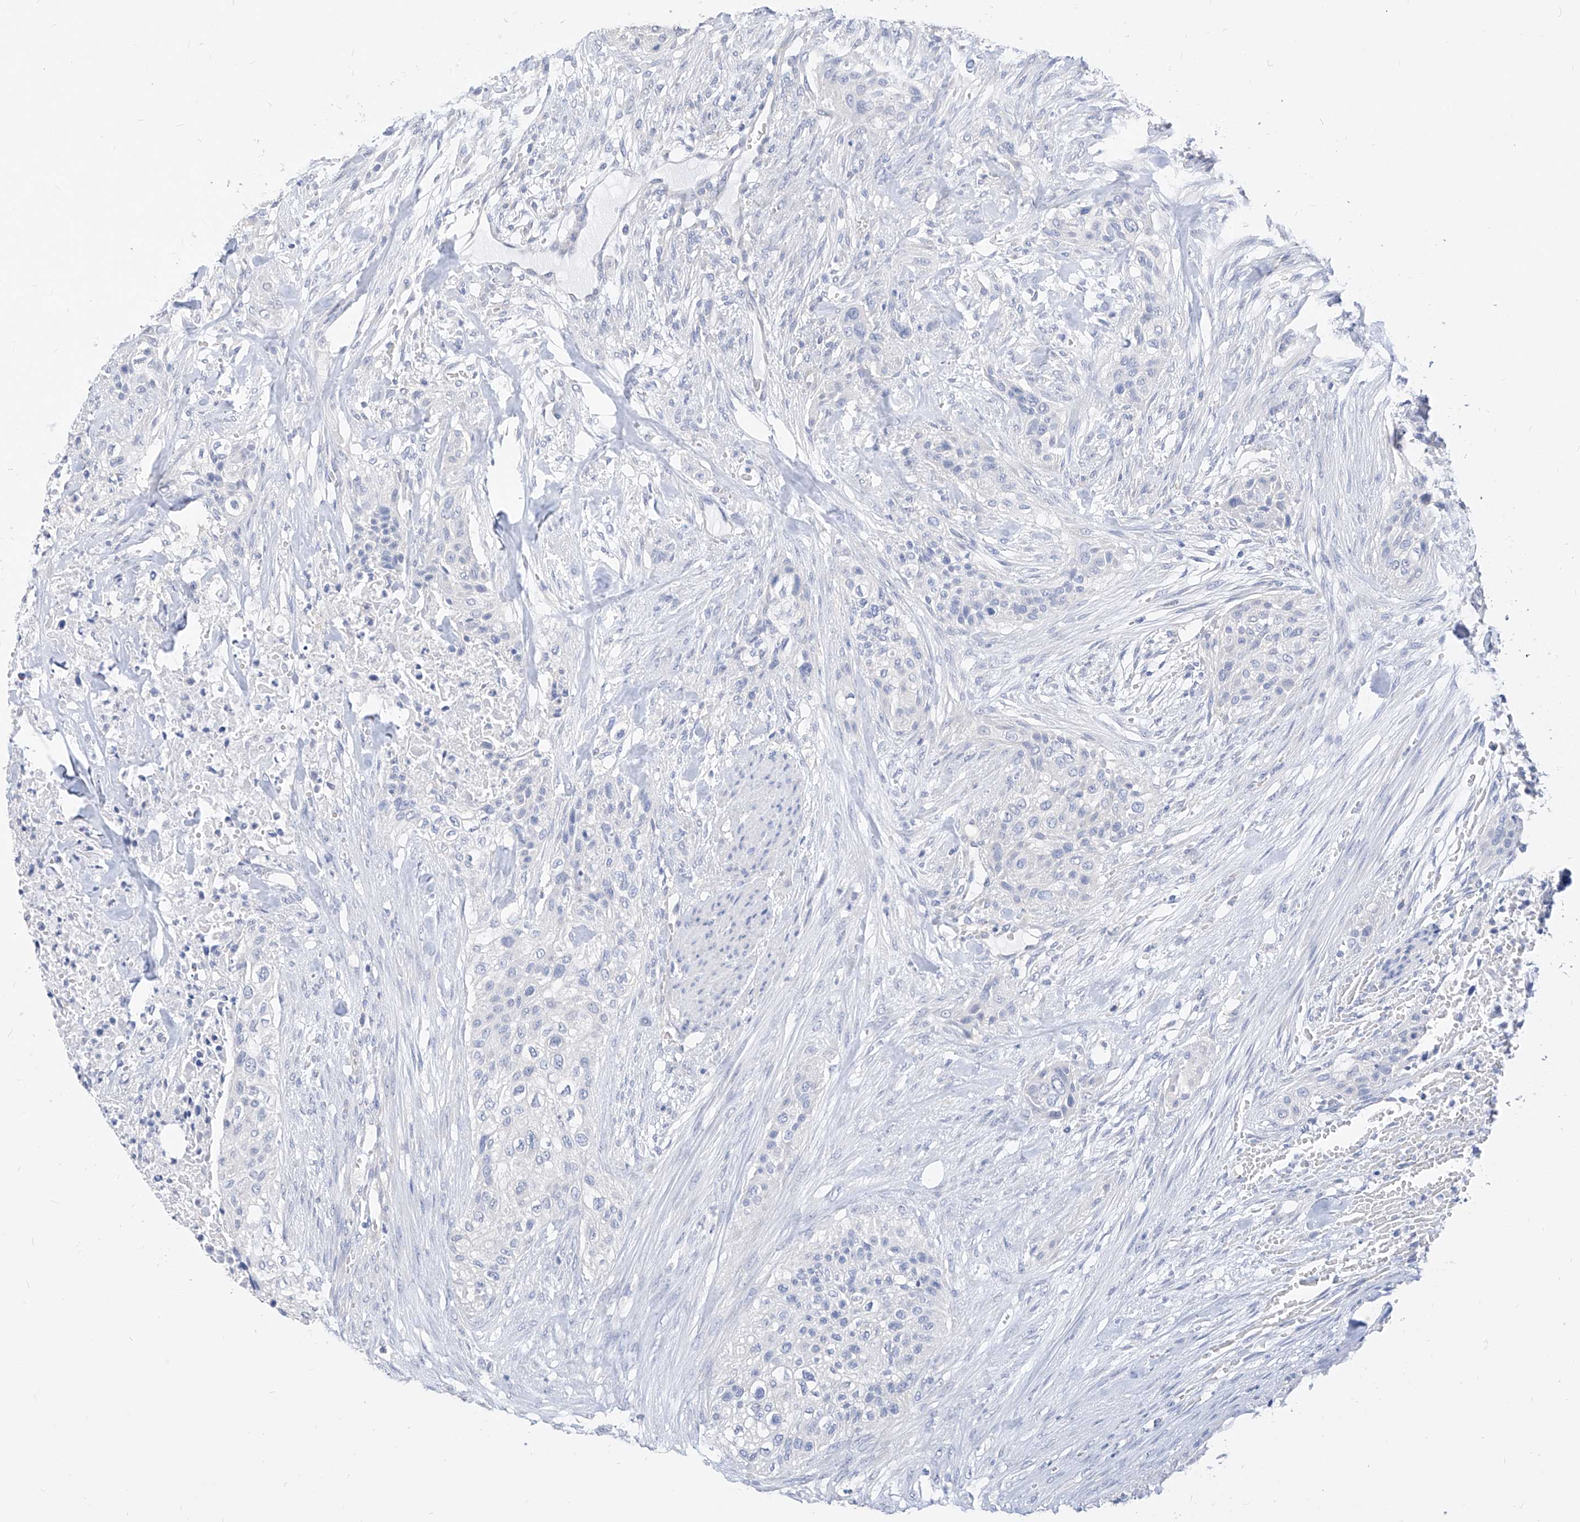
{"staining": {"intensity": "negative", "quantity": "none", "location": "none"}, "tissue": "urothelial cancer", "cell_type": "Tumor cells", "image_type": "cancer", "snomed": [{"axis": "morphology", "description": "Urothelial carcinoma, High grade"}, {"axis": "topography", "description": "Urinary bladder"}], "caption": "Urothelial carcinoma (high-grade) was stained to show a protein in brown. There is no significant positivity in tumor cells.", "gene": "ZZEF1", "patient": {"sex": "male", "age": 35}}